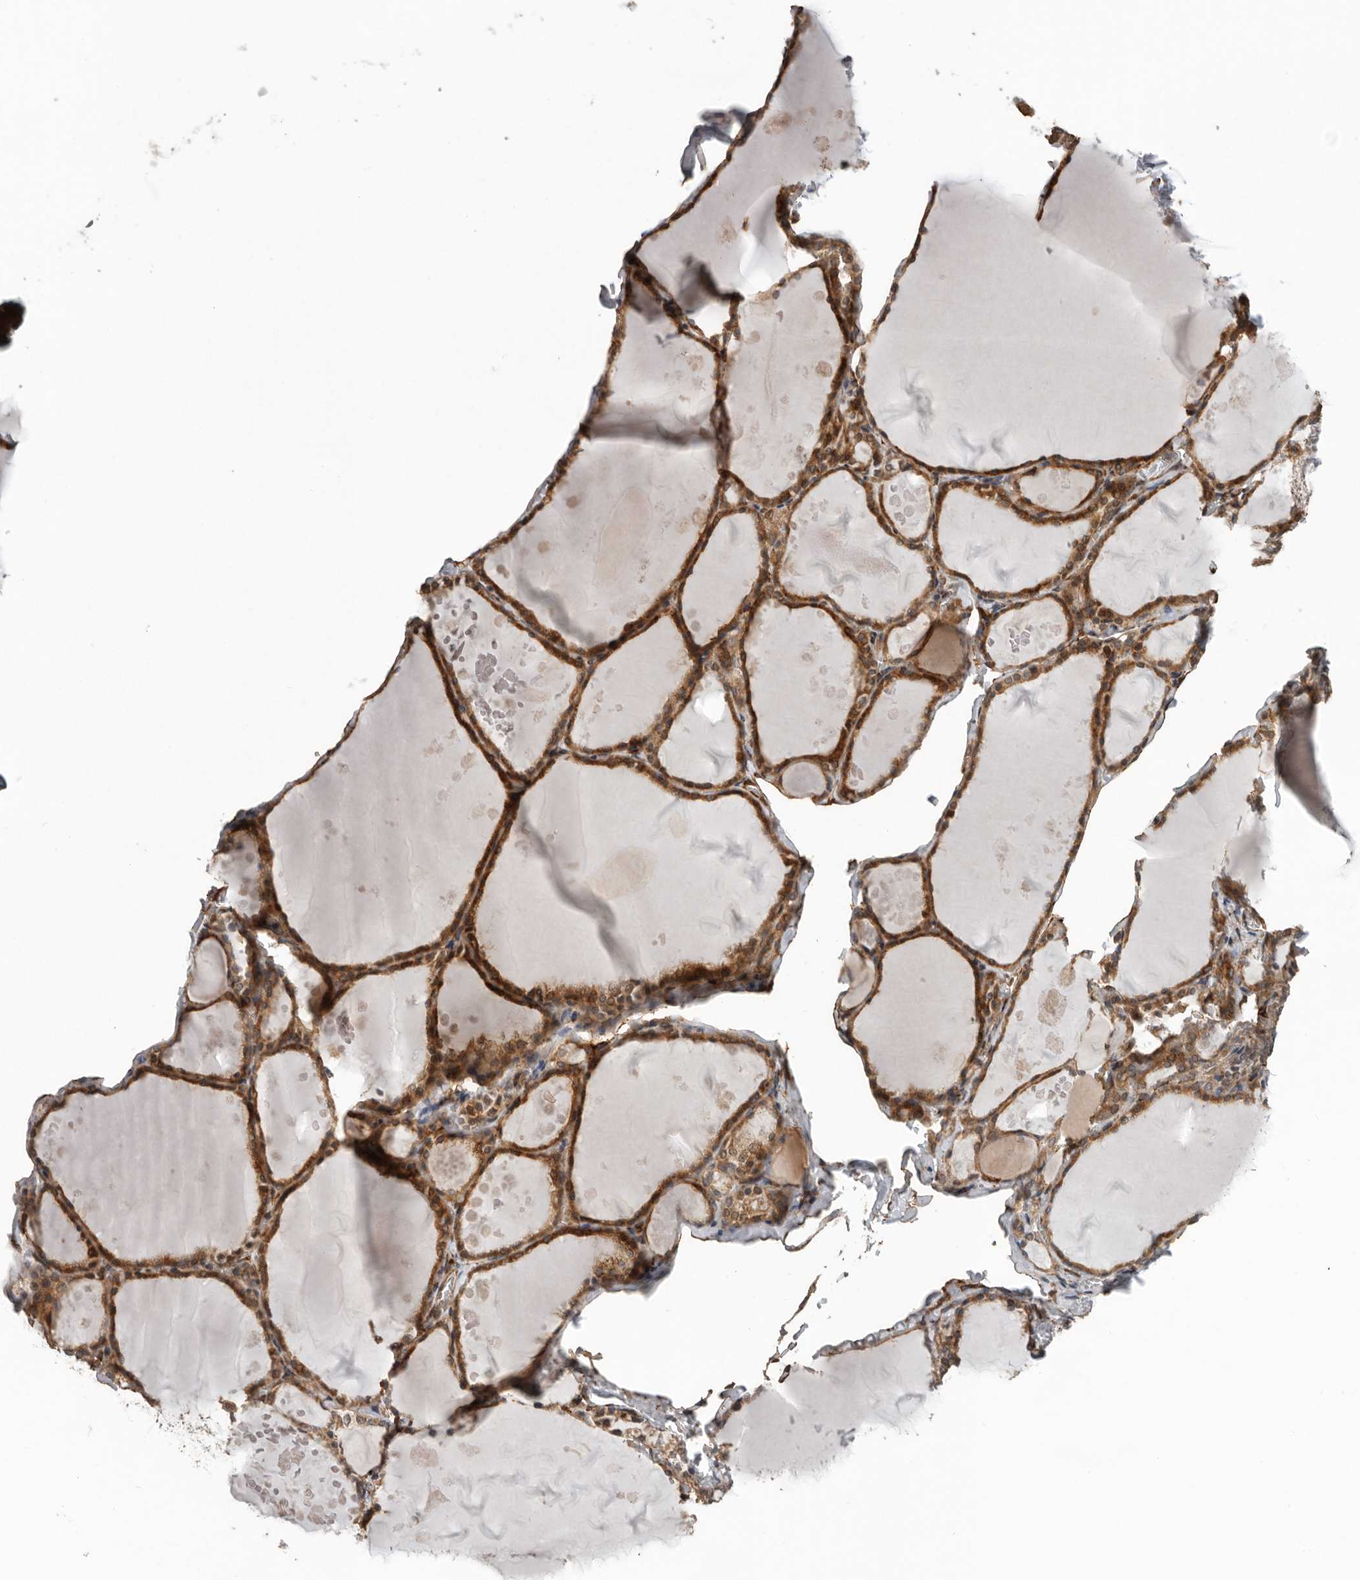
{"staining": {"intensity": "strong", "quantity": ">75%", "location": "cytoplasmic/membranous"}, "tissue": "thyroid gland", "cell_type": "Glandular cells", "image_type": "normal", "snomed": [{"axis": "morphology", "description": "Normal tissue, NOS"}, {"axis": "topography", "description": "Thyroid gland"}], "caption": "Immunohistochemical staining of normal thyroid gland displays >75% levels of strong cytoplasmic/membranous protein expression in about >75% of glandular cells.", "gene": "CEP350", "patient": {"sex": "male", "age": 56}}